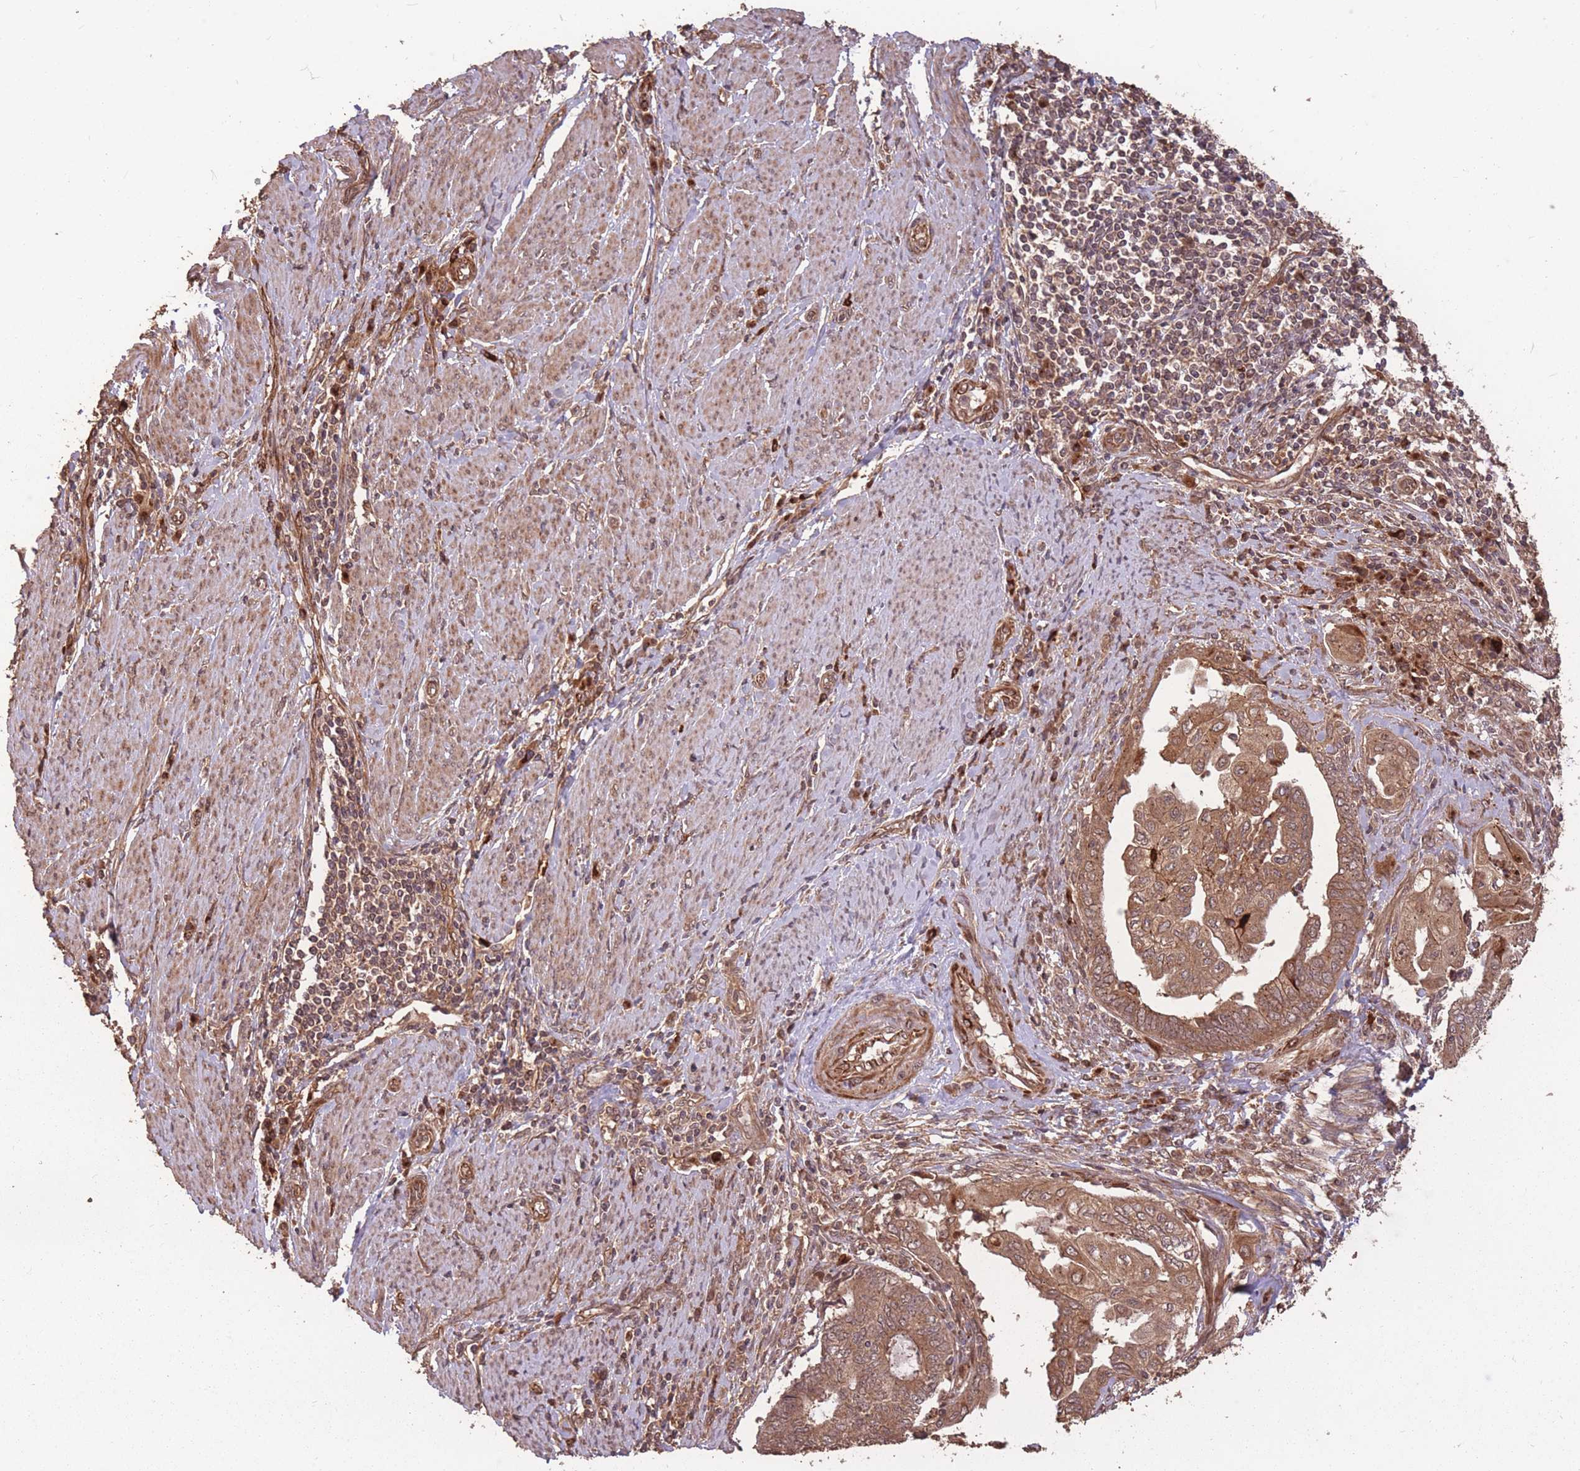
{"staining": {"intensity": "moderate", "quantity": ">75%", "location": "cytoplasmic/membranous,nuclear"}, "tissue": "endometrial cancer", "cell_type": "Tumor cells", "image_type": "cancer", "snomed": [{"axis": "morphology", "description": "Adenocarcinoma, NOS"}, {"axis": "topography", "description": "Uterus"}, {"axis": "topography", "description": "Endometrium"}], "caption": "DAB immunohistochemical staining of endometrial cancer (adenocarcinoma) demonstrates moderate cytoplasmic/membranous and nuclear protein staining in approximately >75% of tumor cells. Immunohistochemistry stains the protein in brown and the nuclei are stained blue.", "gene": "ERBB3", "patient": {"sex": "female", "age": 70}}